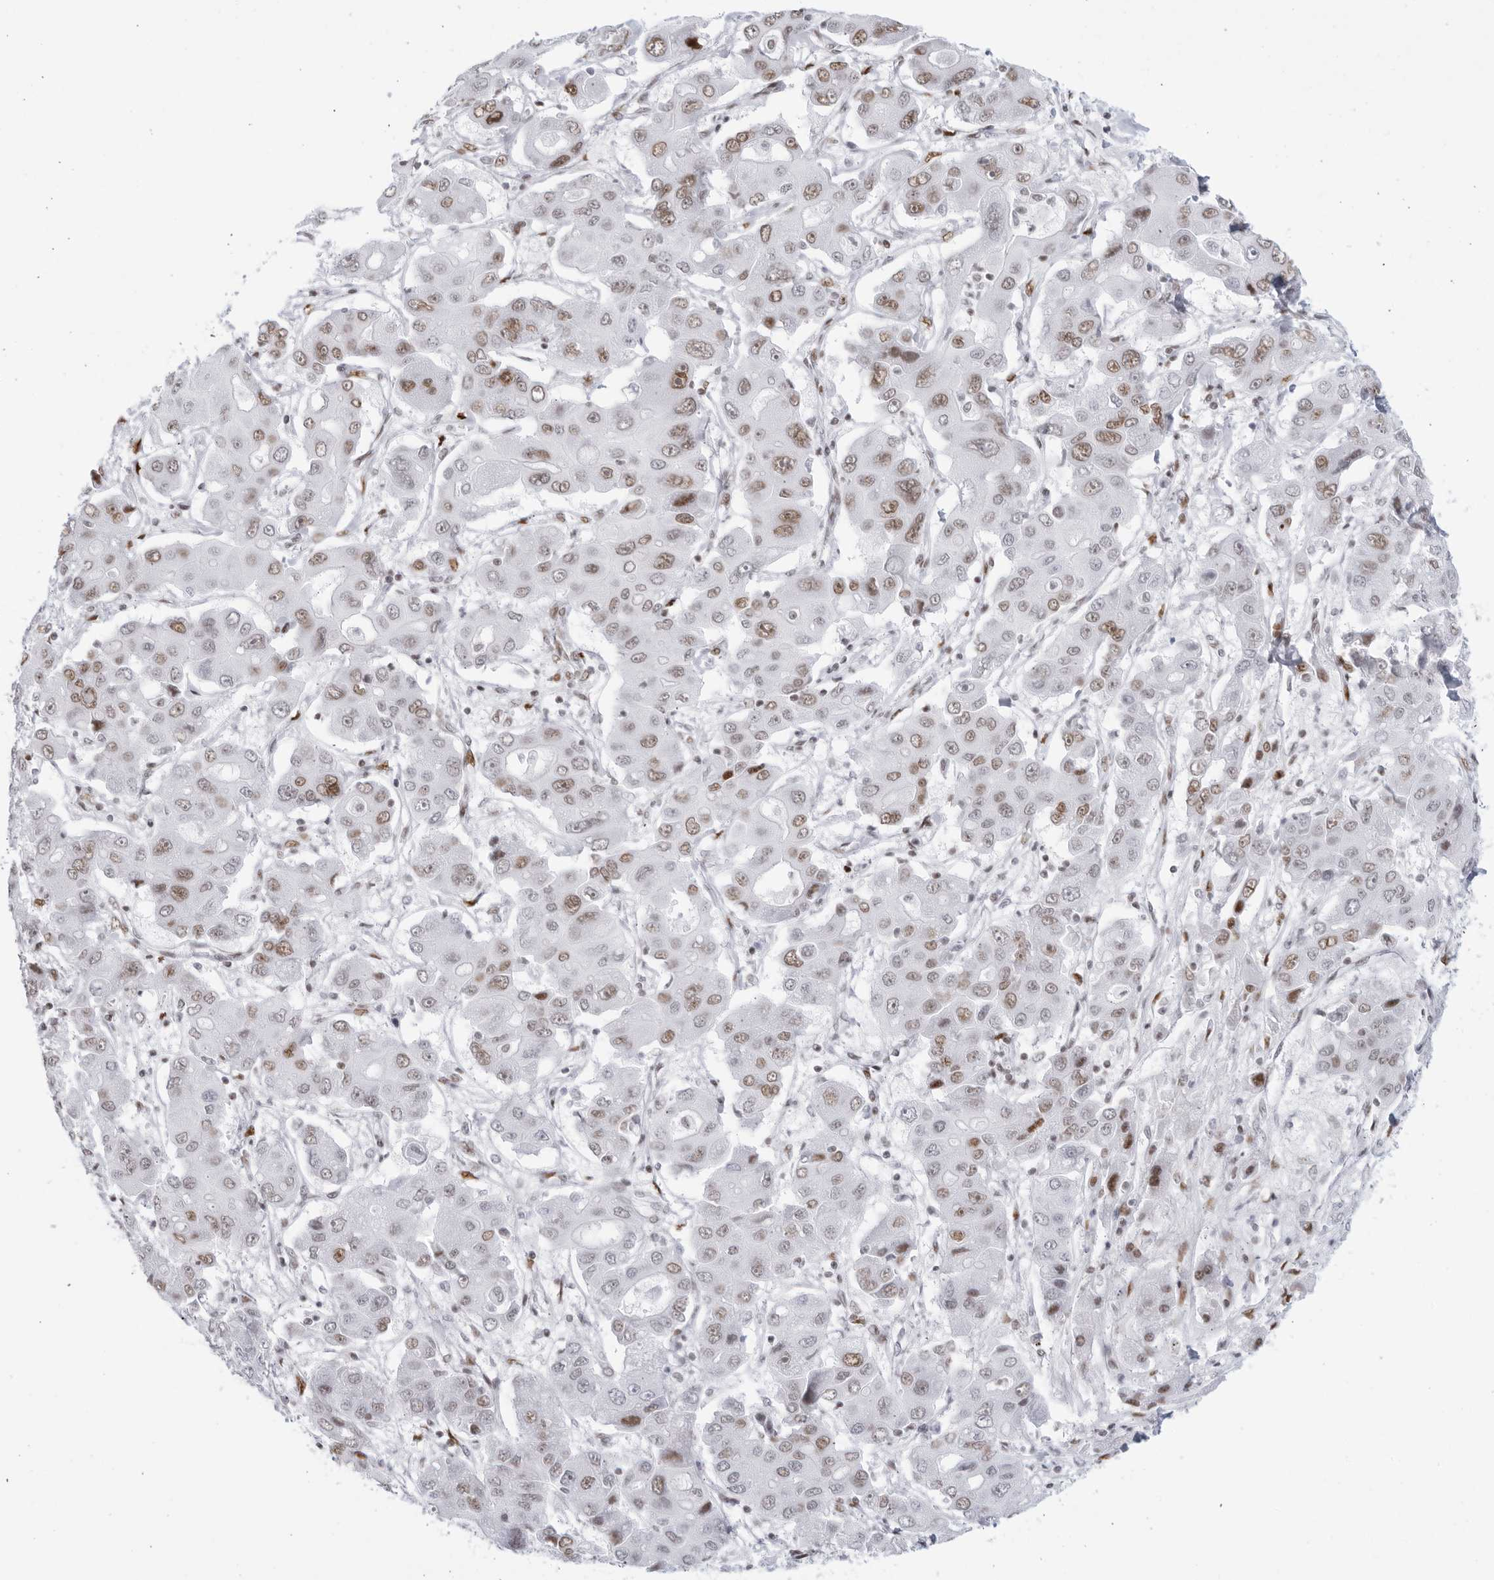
{"staining": {"intensity": "moderate", "quantity": ">75%", "location": "nuclear"}, "tissue": "liver cancer", "cell_type": "Tumor cells", "image_type": "cancer", "snomed": [{"axis": "morphology", "description": "Cholangiocarcinoma"}, {"axis": "topography", "description": "Liver"}], "caption": "This is a histology image of immunohistochemistry (IHC) staining of liver cancer, which shows moderate expression in the nuclear of tumor cells.", "gene": "HP1BP3", "patient": {"sex": "male", "age": 67}}